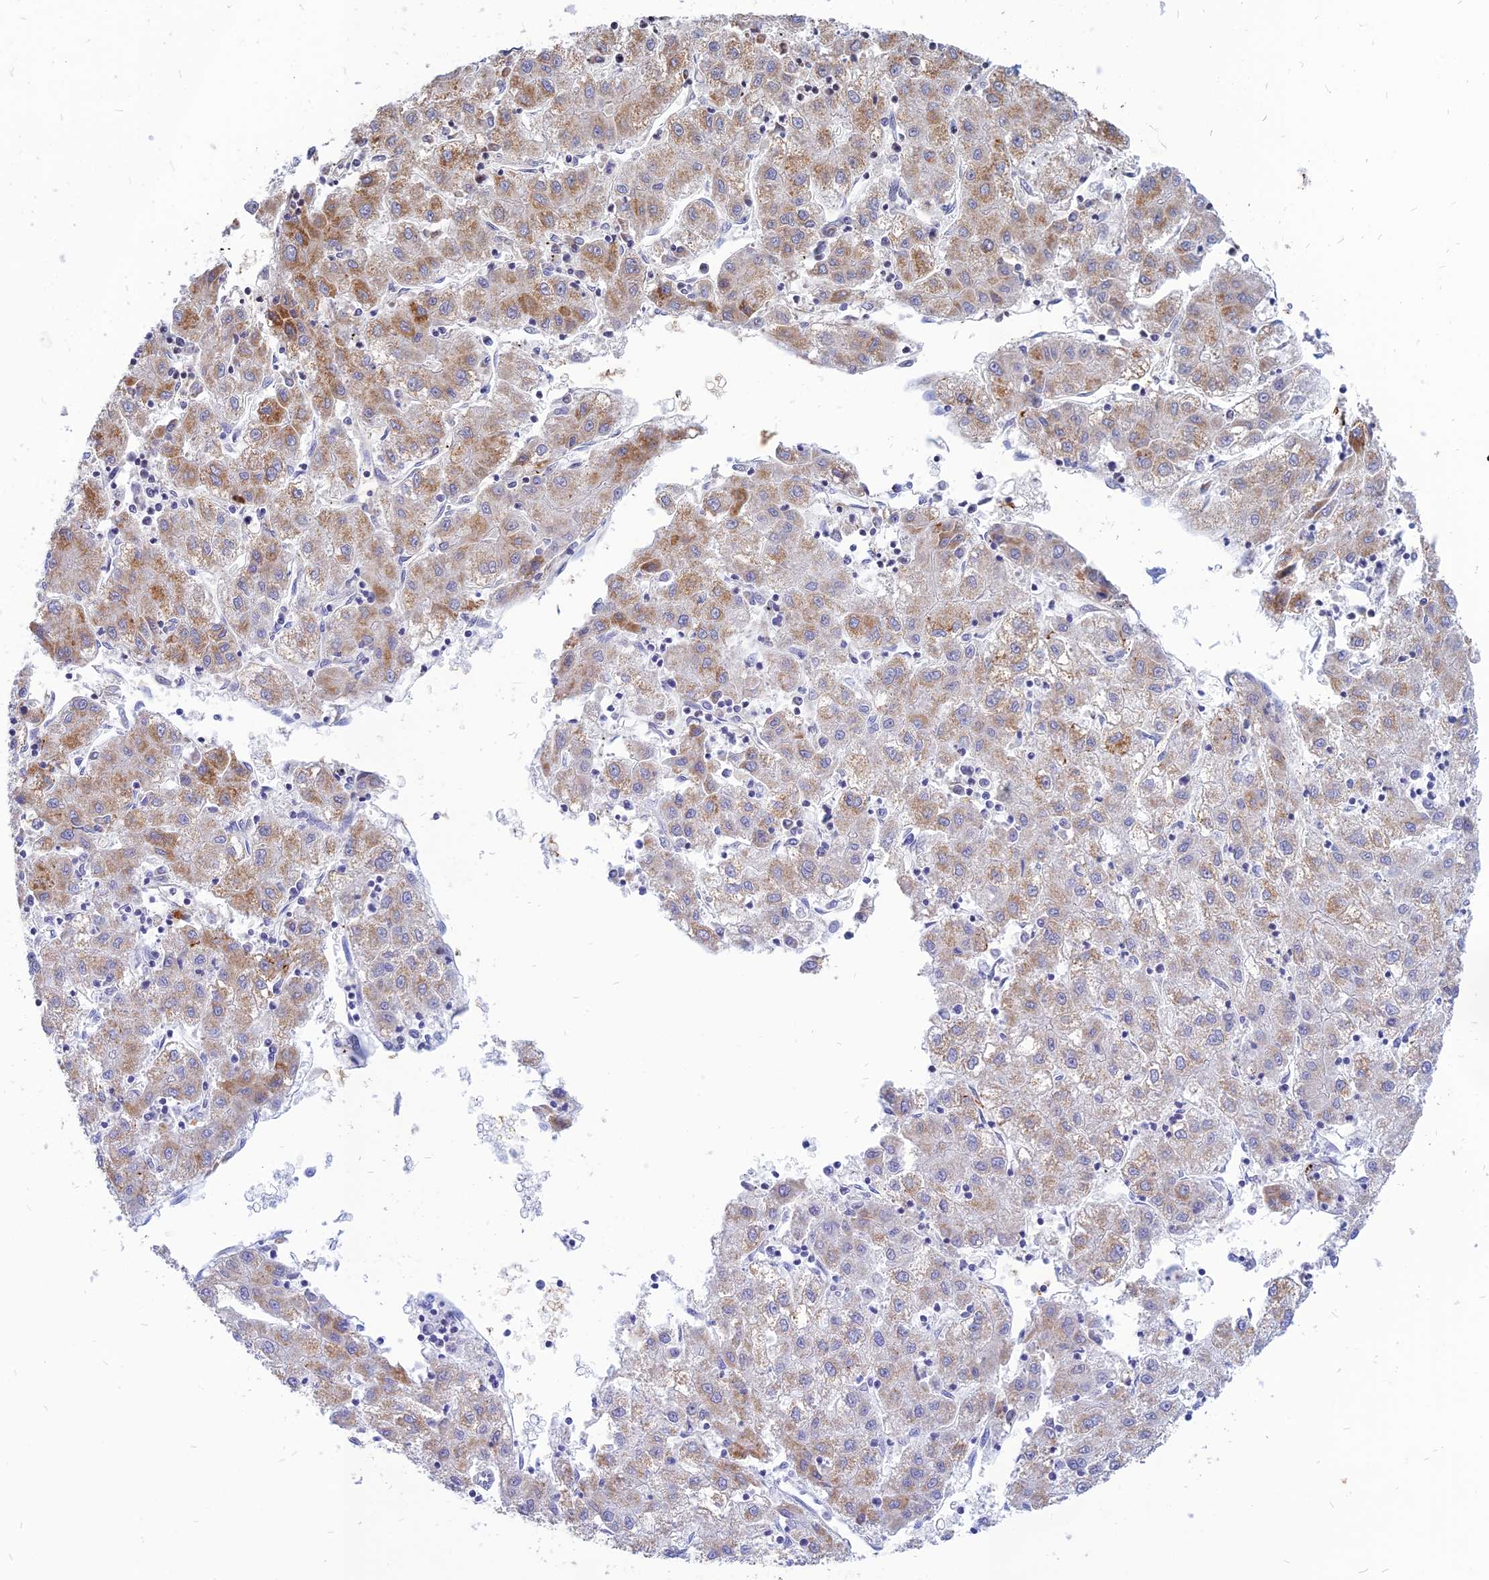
{"staining": {"intensity": "moderate", "quantity": ">75%", "location": "cytoplasmic/membranous"}, "tissue": "liver cancer", "cell_type": "Tumor cells", "image_type": "cancer", "snomed": [{"axis": "morphology", "description": "Carcinoma, Hepatocellular, NOS"}, {"axis": "topography", "description": "Liver"}], "caption": "Immunohistochemistry (IHC) photomicrograph of neoplastic tissue: human liver cancer stained using IHC reveals medium levels of moderate protein expression localized specifically in the cytoplasmic/membranous of tumor cells, appearing as a cytoplasmic/membranous brown color.", "gene": "HHAT", "patient": {"sex": "male", "age": 72}}